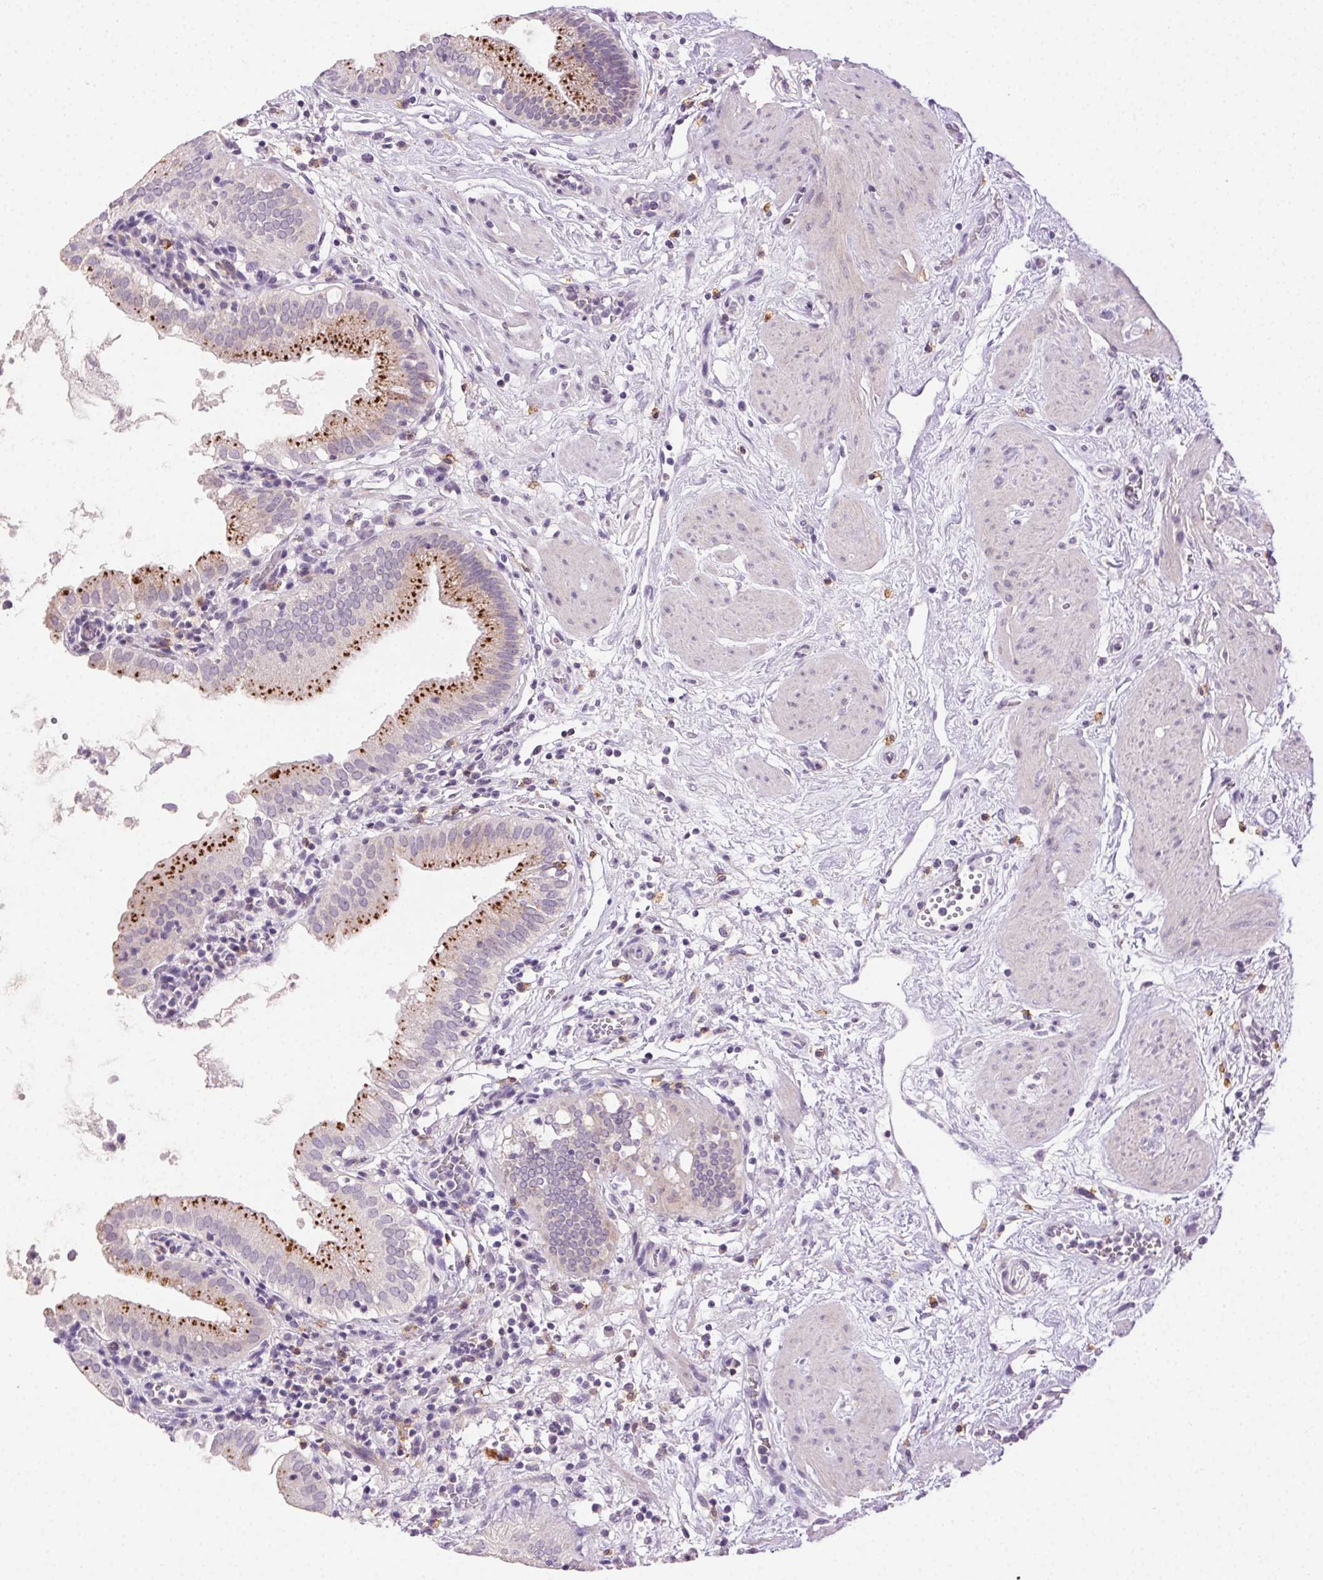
{"staining": {"intensity": "negative", "quantity": "none", "location": "none"}, "tissue": "gallbladder", "cell_type": "Glandular cells", "image_type": "normal", "snomed": [{"axis": "morphology", "description": "Normal tissue, NOS"}, {"axis": "topography", "description": "Gallbladder"}], "caption": "DAB (3,3'-diaminobenzidine) immunohistochemical staining of benign human gallbladder shows no significant positivity in glandular cells.", "gene": "AKAP5", "patient": {"sex": "female", "age": 65}}